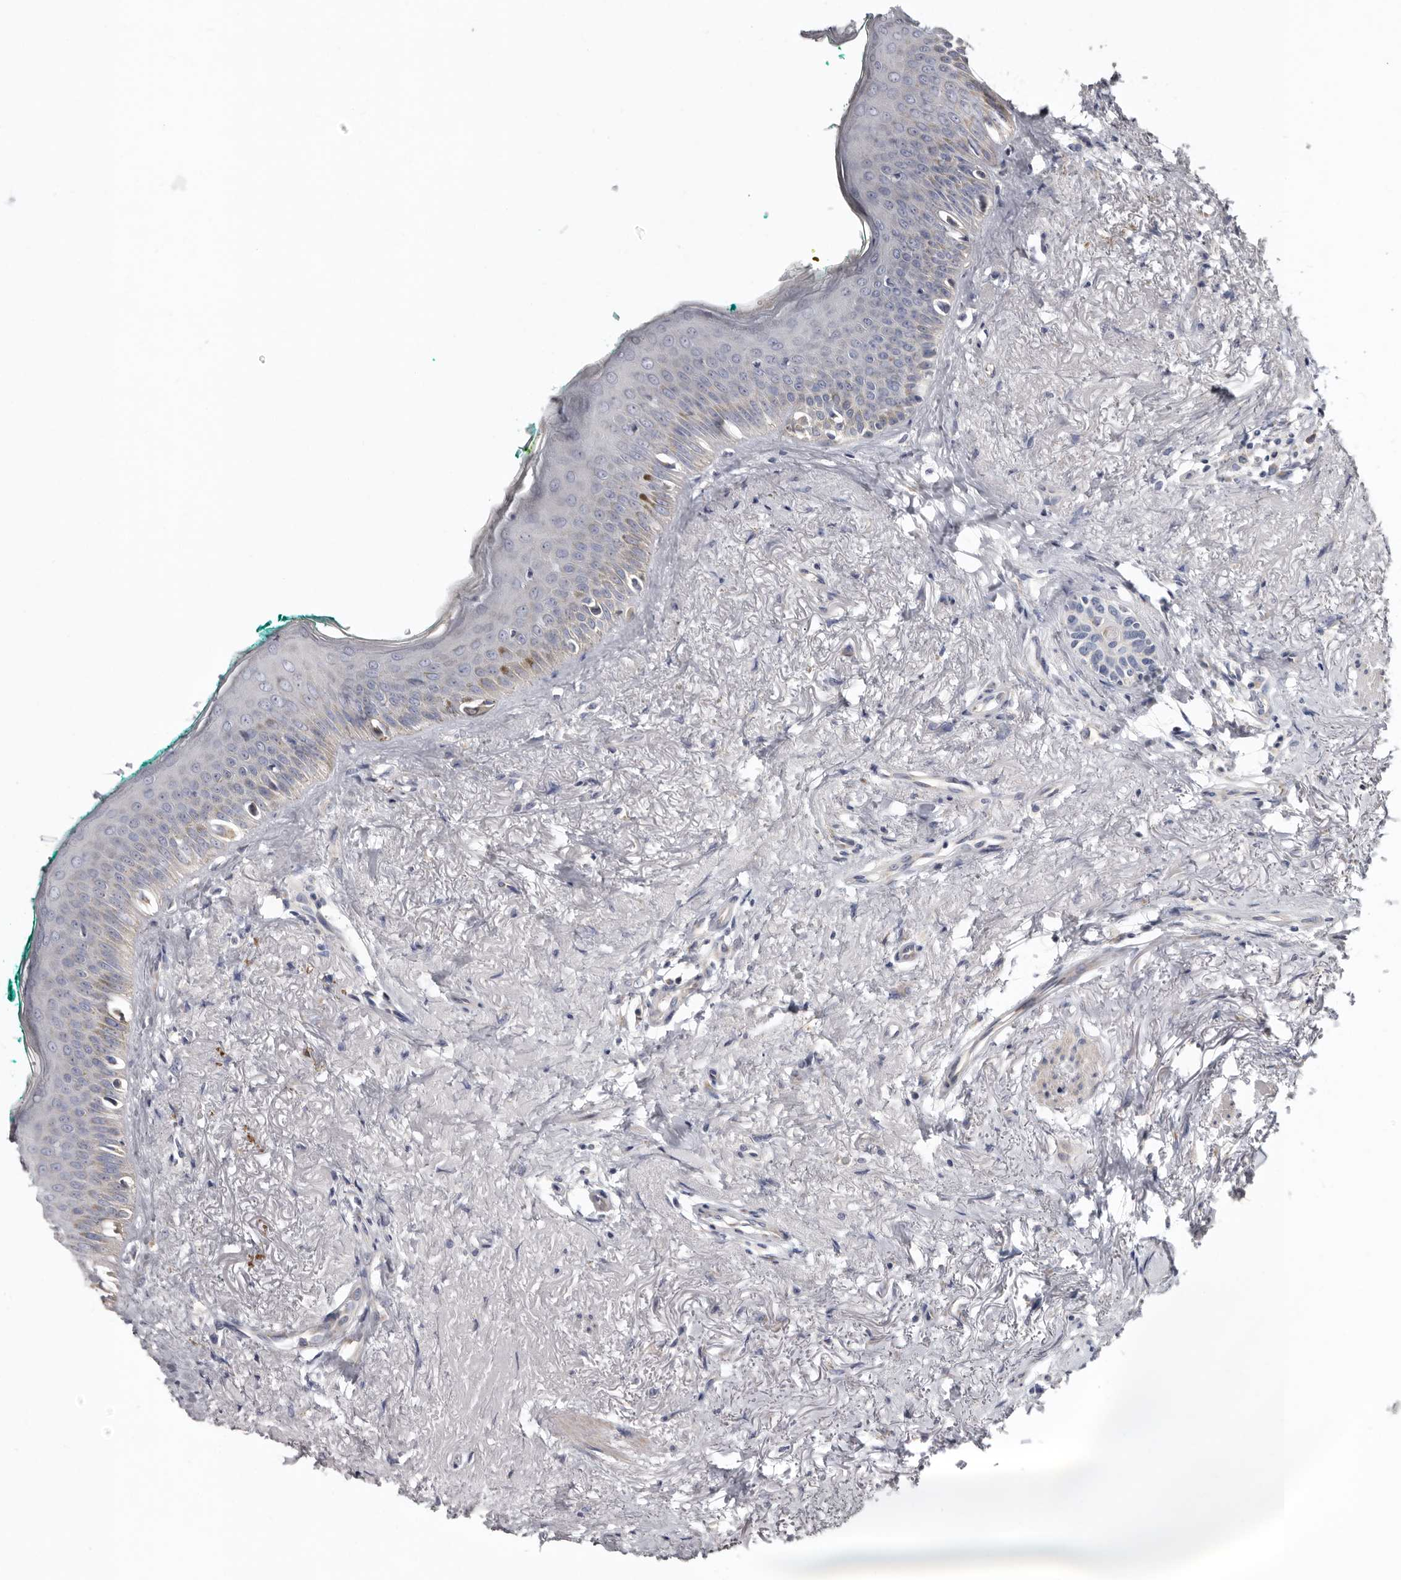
{"staining": {"intensity": "weak", "quantity": "<25%", "location": "cytoplasmic/membranous"}, "tissue": "oral mucosa", "cell_type": "Squamous epithelial cells", "image_type": "normal", "snomed": [{"axis": "morphology", "description": "Normal tissue, NOS"}, {"axis": "topography", "description": "Oral tissue"}], "caption": "This photomicrograph is of benign oral mucosa stained with immunohistochemistry (IHC) to label a protein in brown with the nuclei are counter-stained blue. There is no expression in squamous epithelial cells. The staining was performed using DAB (3,3'-diaminobenzidine) to visualize the protein expression in brown, while the nuclei were stained in blue with hematoxylin (Magnification: 20x).", "gene": "ASIC5", "patient": {"sex": "female", "age": 70}}